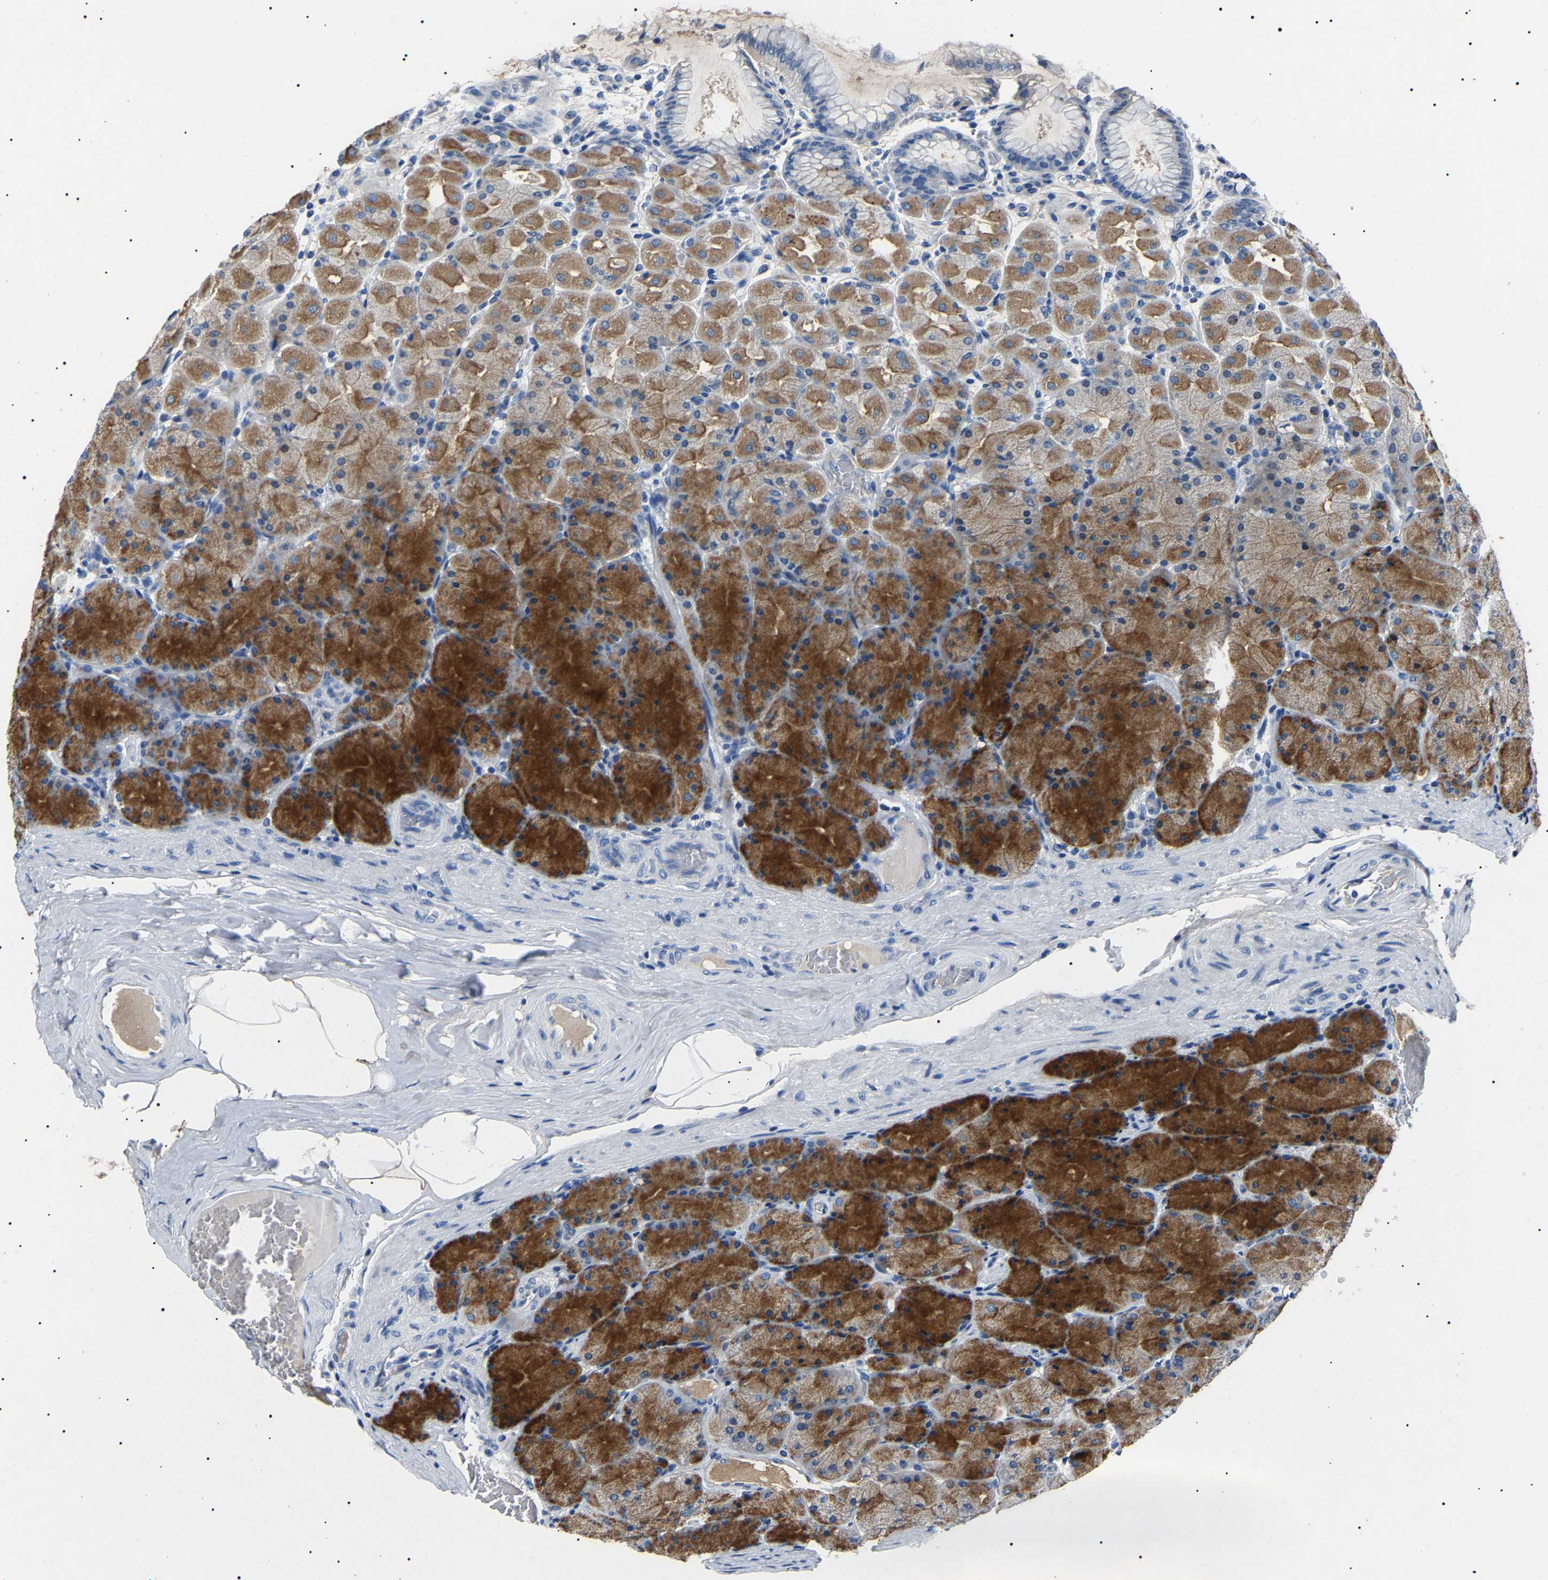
{"staining": {"intensity": "strong", "quantity": ">75%", "location": "cytoplasmic/membranous"}, "tissue": "stomach", "cell_type": "Glandular cells", "image_type": "normal", "snomed": [{"axis": "morphology", "description": "Normal tissue, NOS"}, {"axis": "topography", "description": "Stomach, upper"}], "caption": "Benign stomach demonstrates strong cytoplasmic/membranous expression in about >75% of glandular cells The protein is stained brown, and the nuclei are stained in blue (DAB (3,3'-diaminobenzidine) IHC with brightfield microscopy, high magnification)..", "gene": "KLK15", "patient": {"sex": "female", "age": 56}}